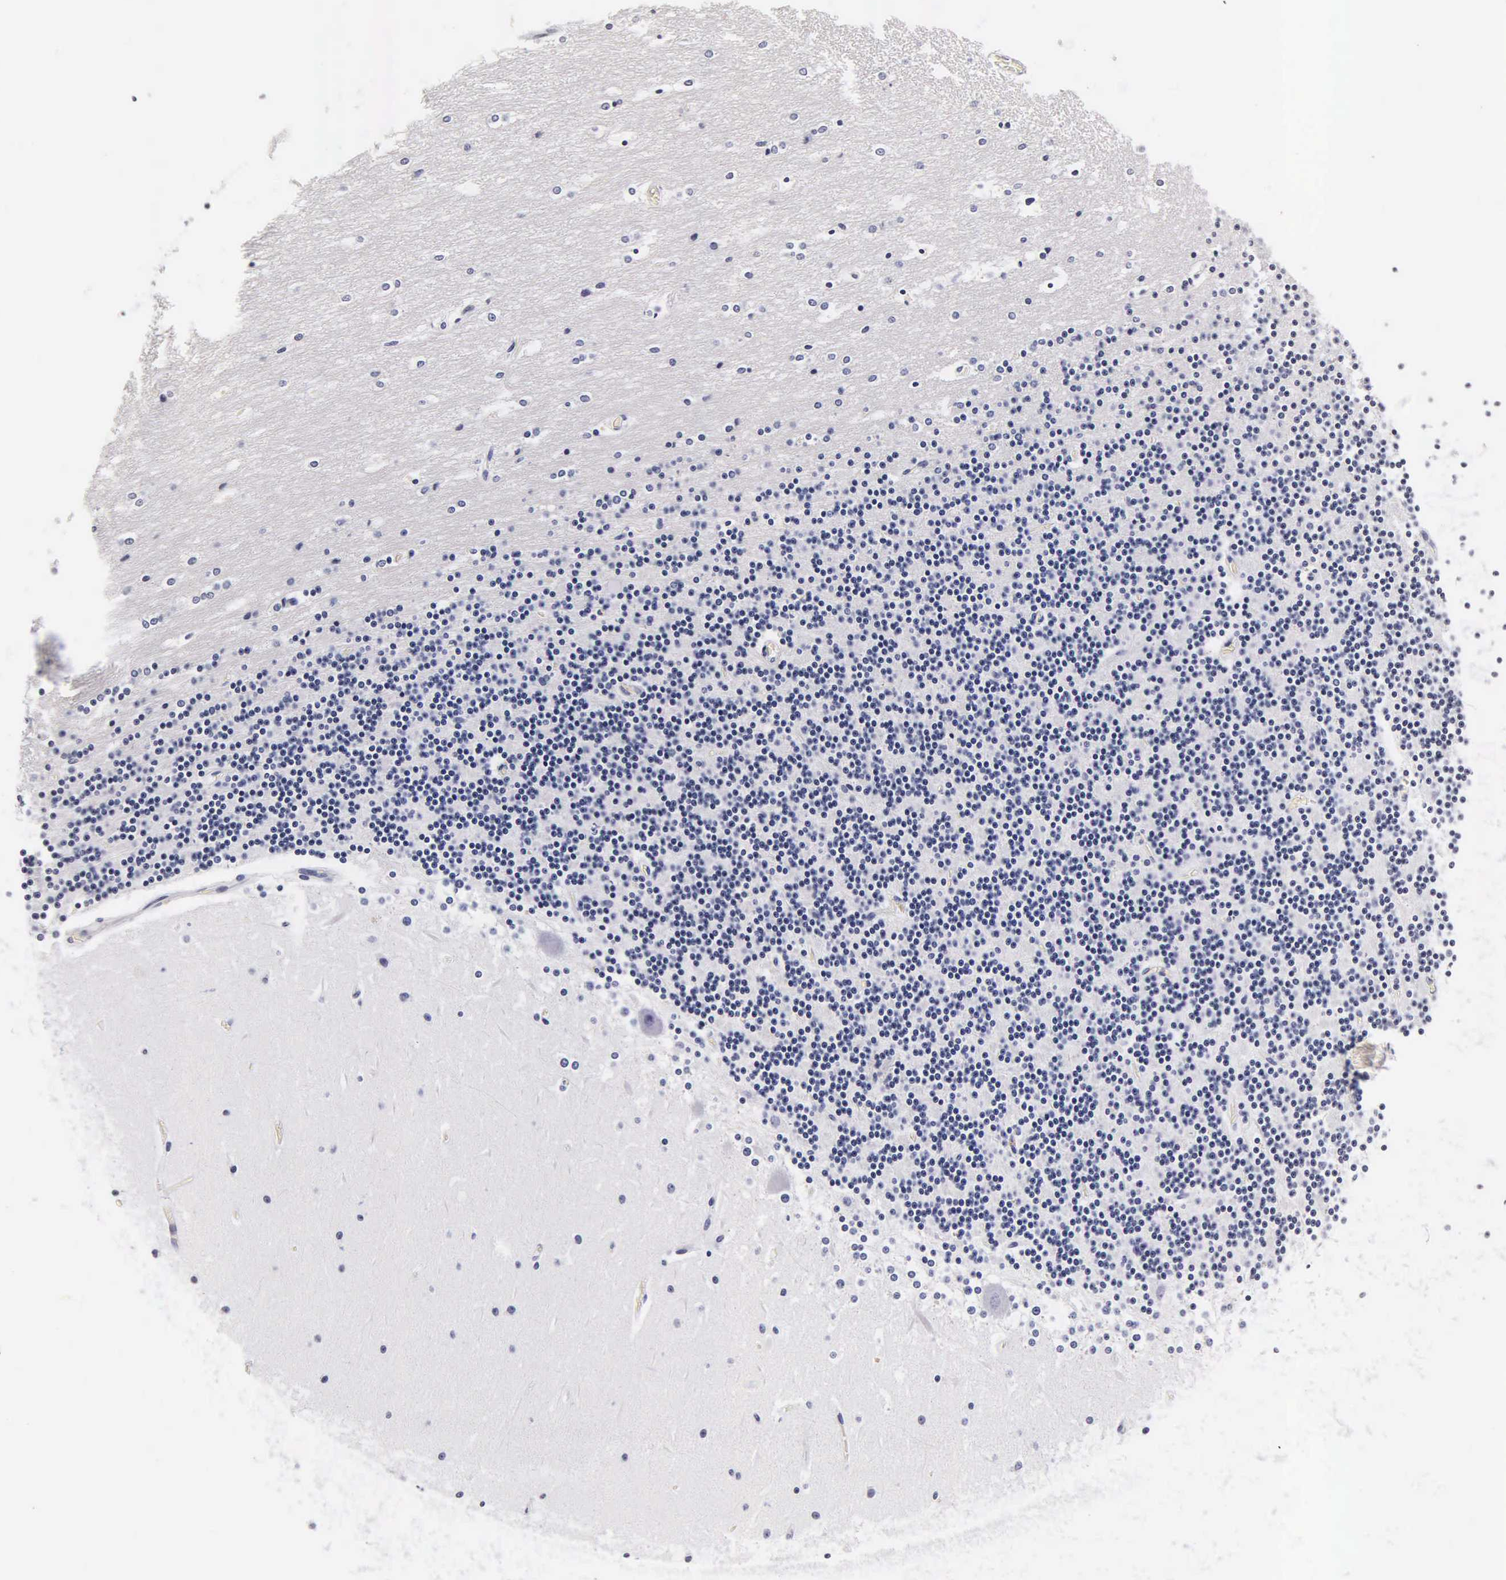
{"staining": {"intensity": "negative", "quantity": "none", "location": "none"}, "tissue": "cerebellum", "cell_type": "Cells in granular layer", "image_type": "normal", "snomed": [{"axis": "morphology", "description": "Normal tissue, NOS"}, {"axis": "topography", "description": "Cerebellum"}], "caption": "Immunohistochemical staining of normal human cerebellum shows no significant expression in cells in granular layer.", "gene": "CGB3", "patient": {"sex": "female", "age": 19}}